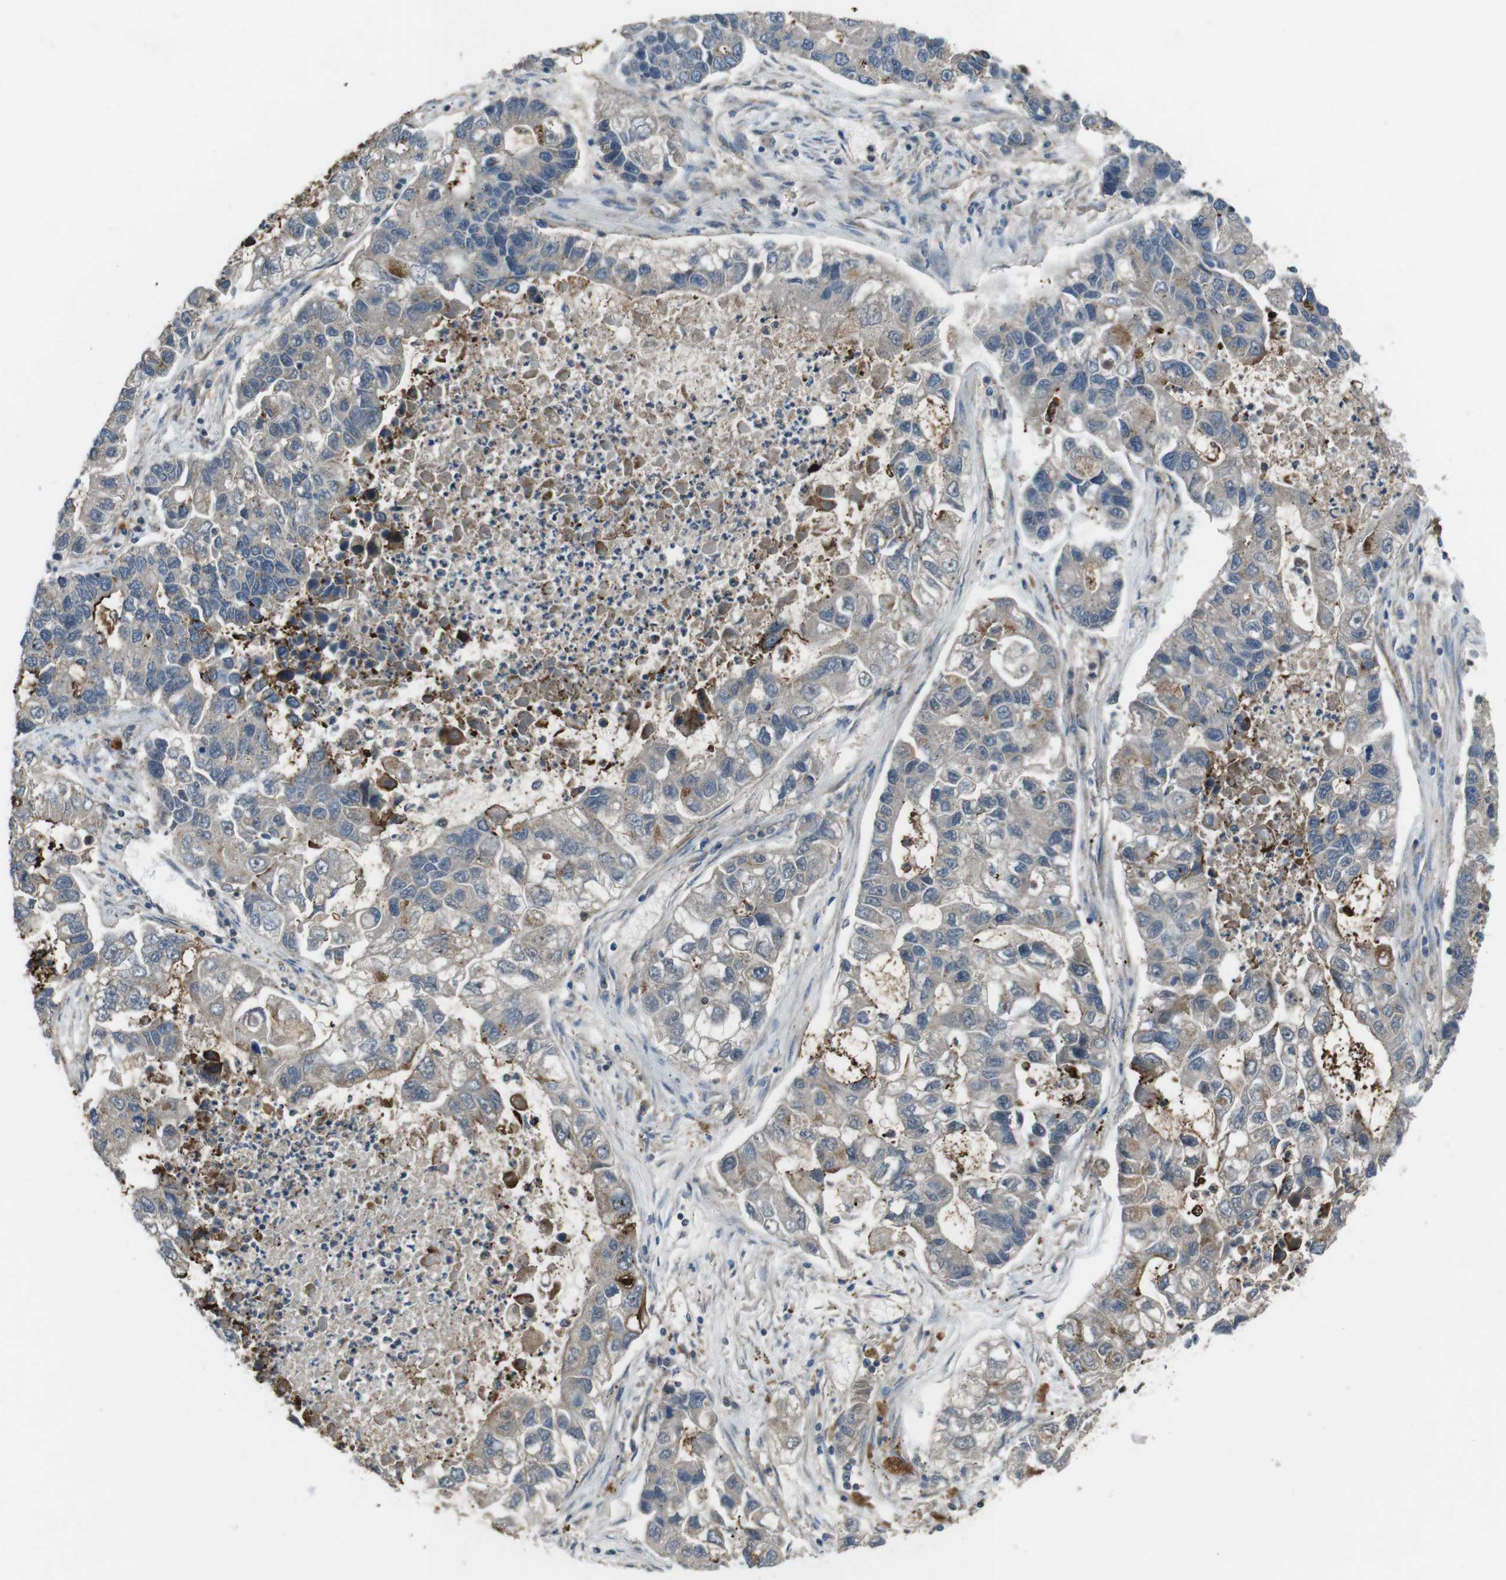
{"staining": {"intensity": "weak", "quantity": ">75%", "location": "cytoplasmic/membranous"}, "tissue": "lung cancer", "cell_type": "Tumor cells", "image_type": "cancer", "snomed": [{"axis": "morphology", "description": "Adenocarcinoma, NOS"}, {"axis": "topography", "description": "Lung"}], "caption": "Lung cancer stained for a protein (brown) demonstrates weak cytoplasmic/membranous positive staining in about >75% of tumor cells.", "gene": "SLC22A23", "patient": {"sex": "female", "age": 51}}